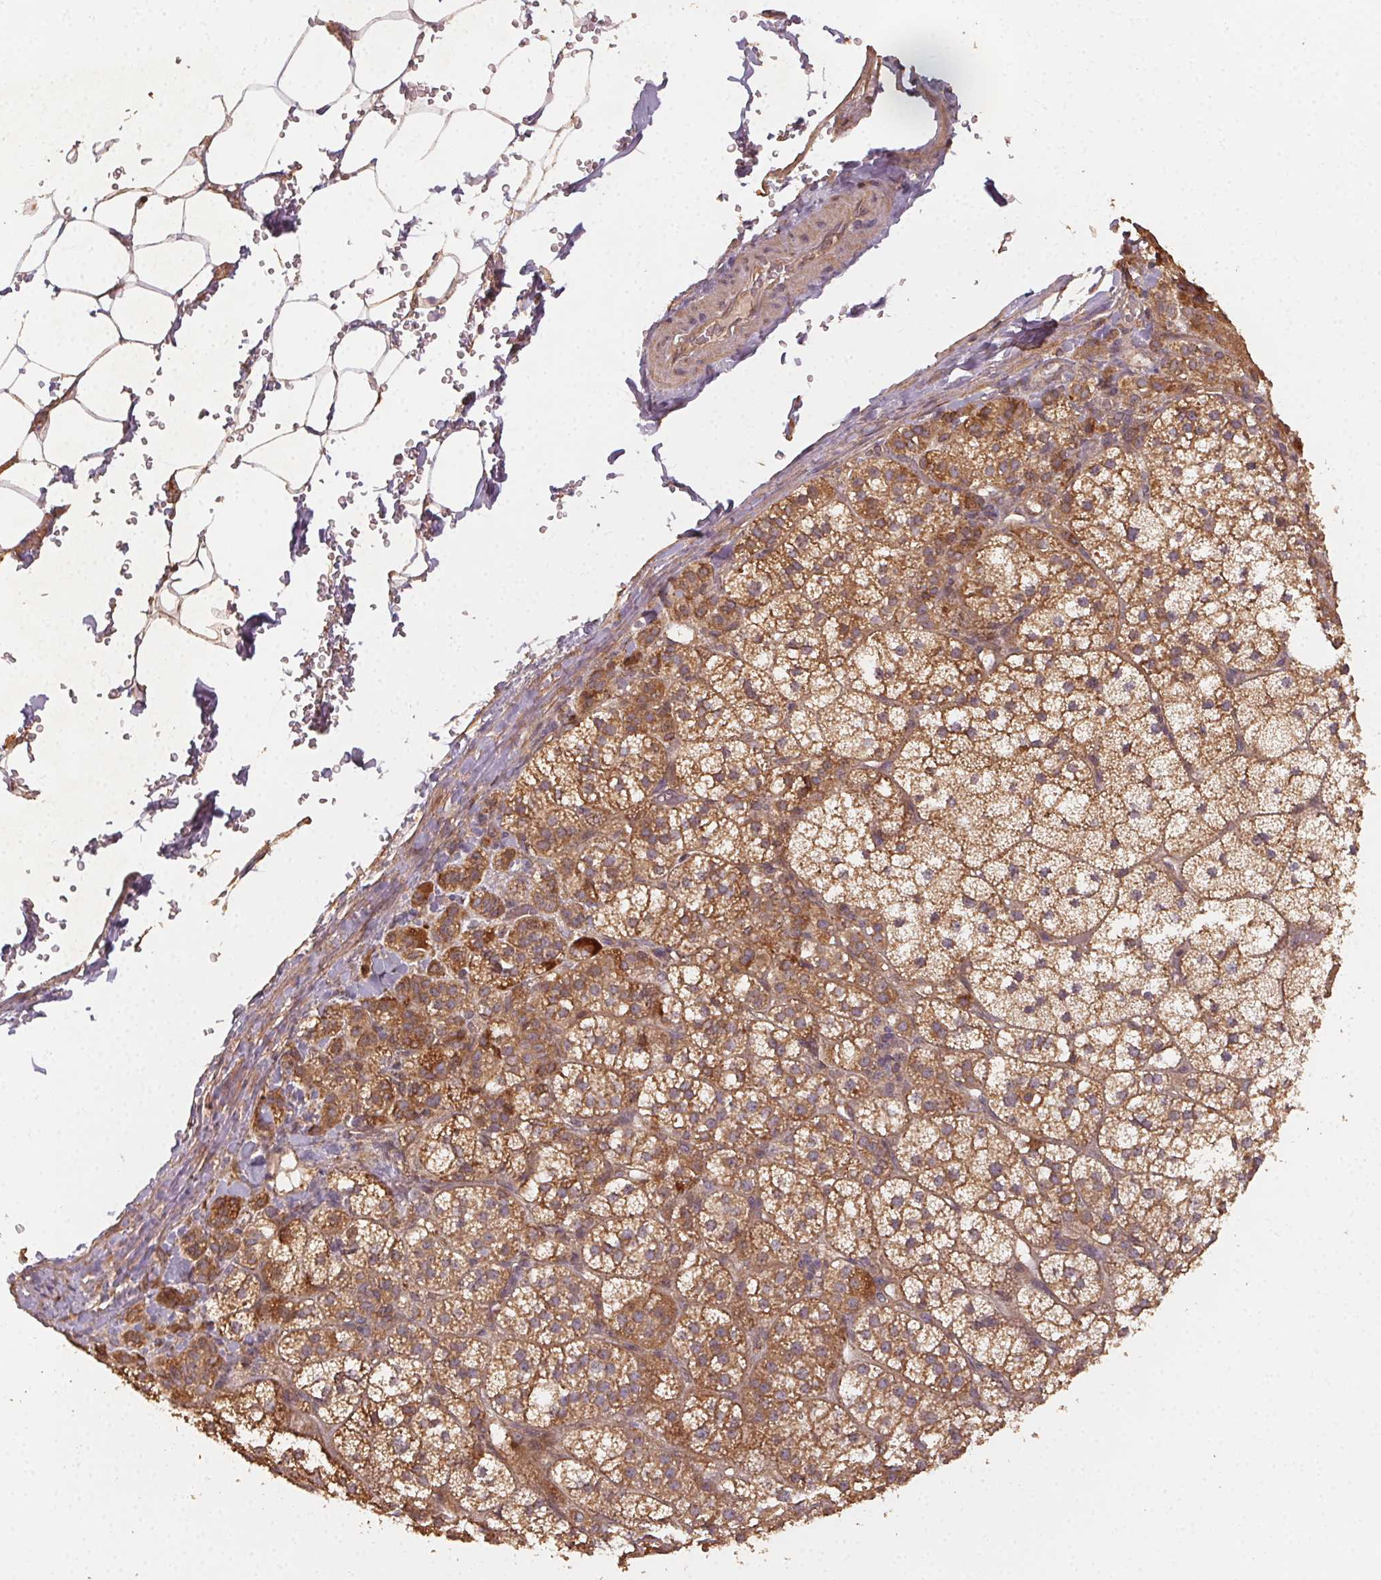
{"staining": {"intensity": "moderate", "quantity": ">75%", "location": "cytoplasmic/membranous"}, "tissue": "adrenal gland", "cell_type": "Glandular cells", "image_type": "normal", "snomed": [{"axis": "morphology", "description": "Normal tissue, NOS"}, {"axis": "topography", "description": "Adrenal gland"}], "caption": "Immunohistochemistry (IHC) of normal adrenal gland demonstrates medium levels of moderate cytoplasmic/membranous expression in about >75% of glandular cells.", "gene": "RALA", "patient": {"sex": "female", "age": 60}}